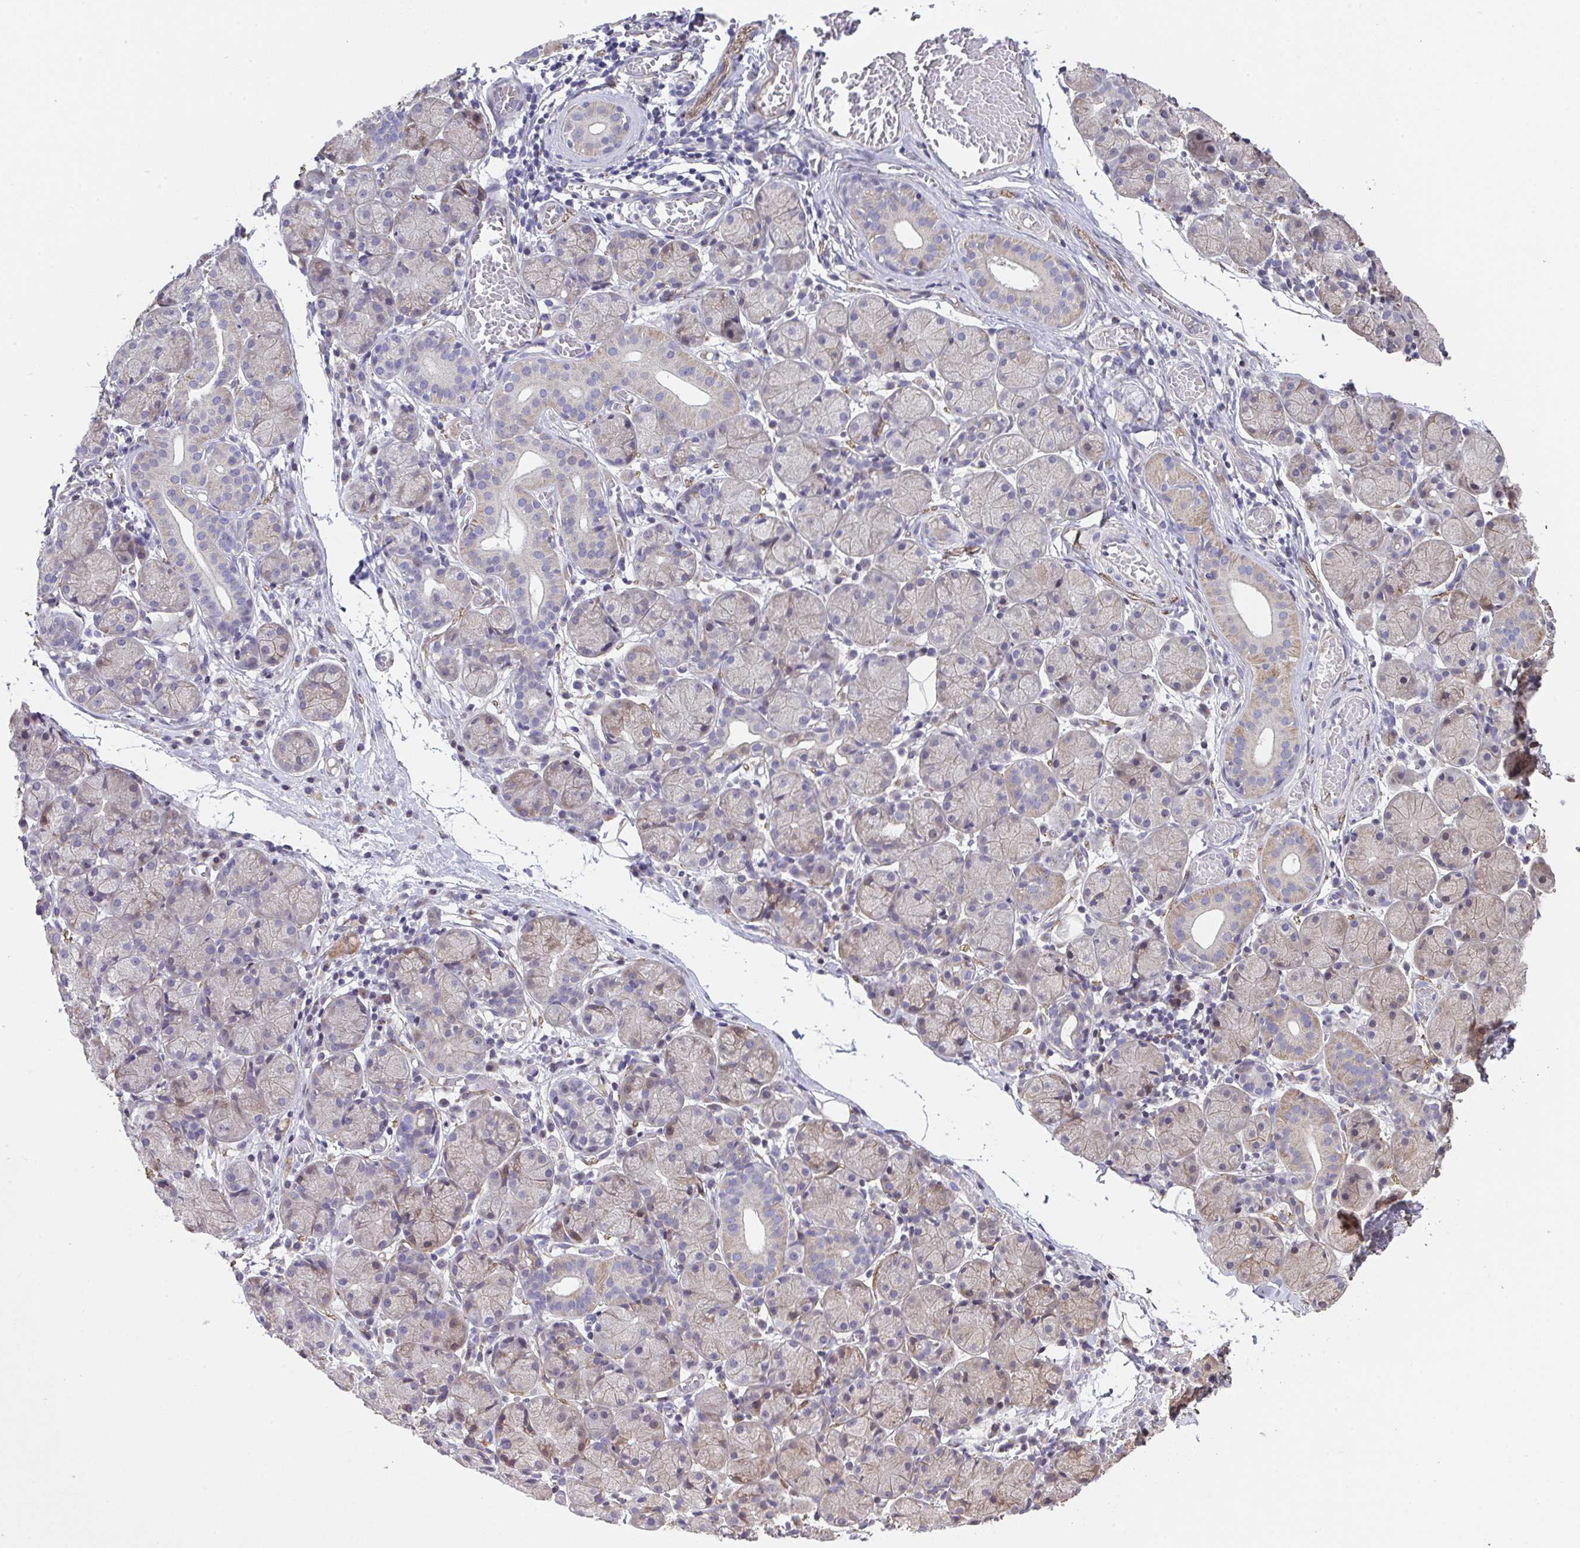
{"staining": {"intensity": "weak", "quantity": "25%-75%", "location": "cytoplasmic/membranous"}, "tissue": "salivary gland", "cell_type": "Glandular cells", "image_type": "normal", "snomed": [{"axis": "morphology", "description": "Normal tissue, NOS"}, {"axis": "topography", "description": "Salivary gland"}], "caption": "DAB (3,3'-diaminobenzidine) immunohistochemical staining of benign human salivary gland displays weak cytoplasmic/membranous protein positivity in about 25%-75% of glandular cells.", "gene": "RUNDC3B", "patient": {"sex": "female", "age": 24}}